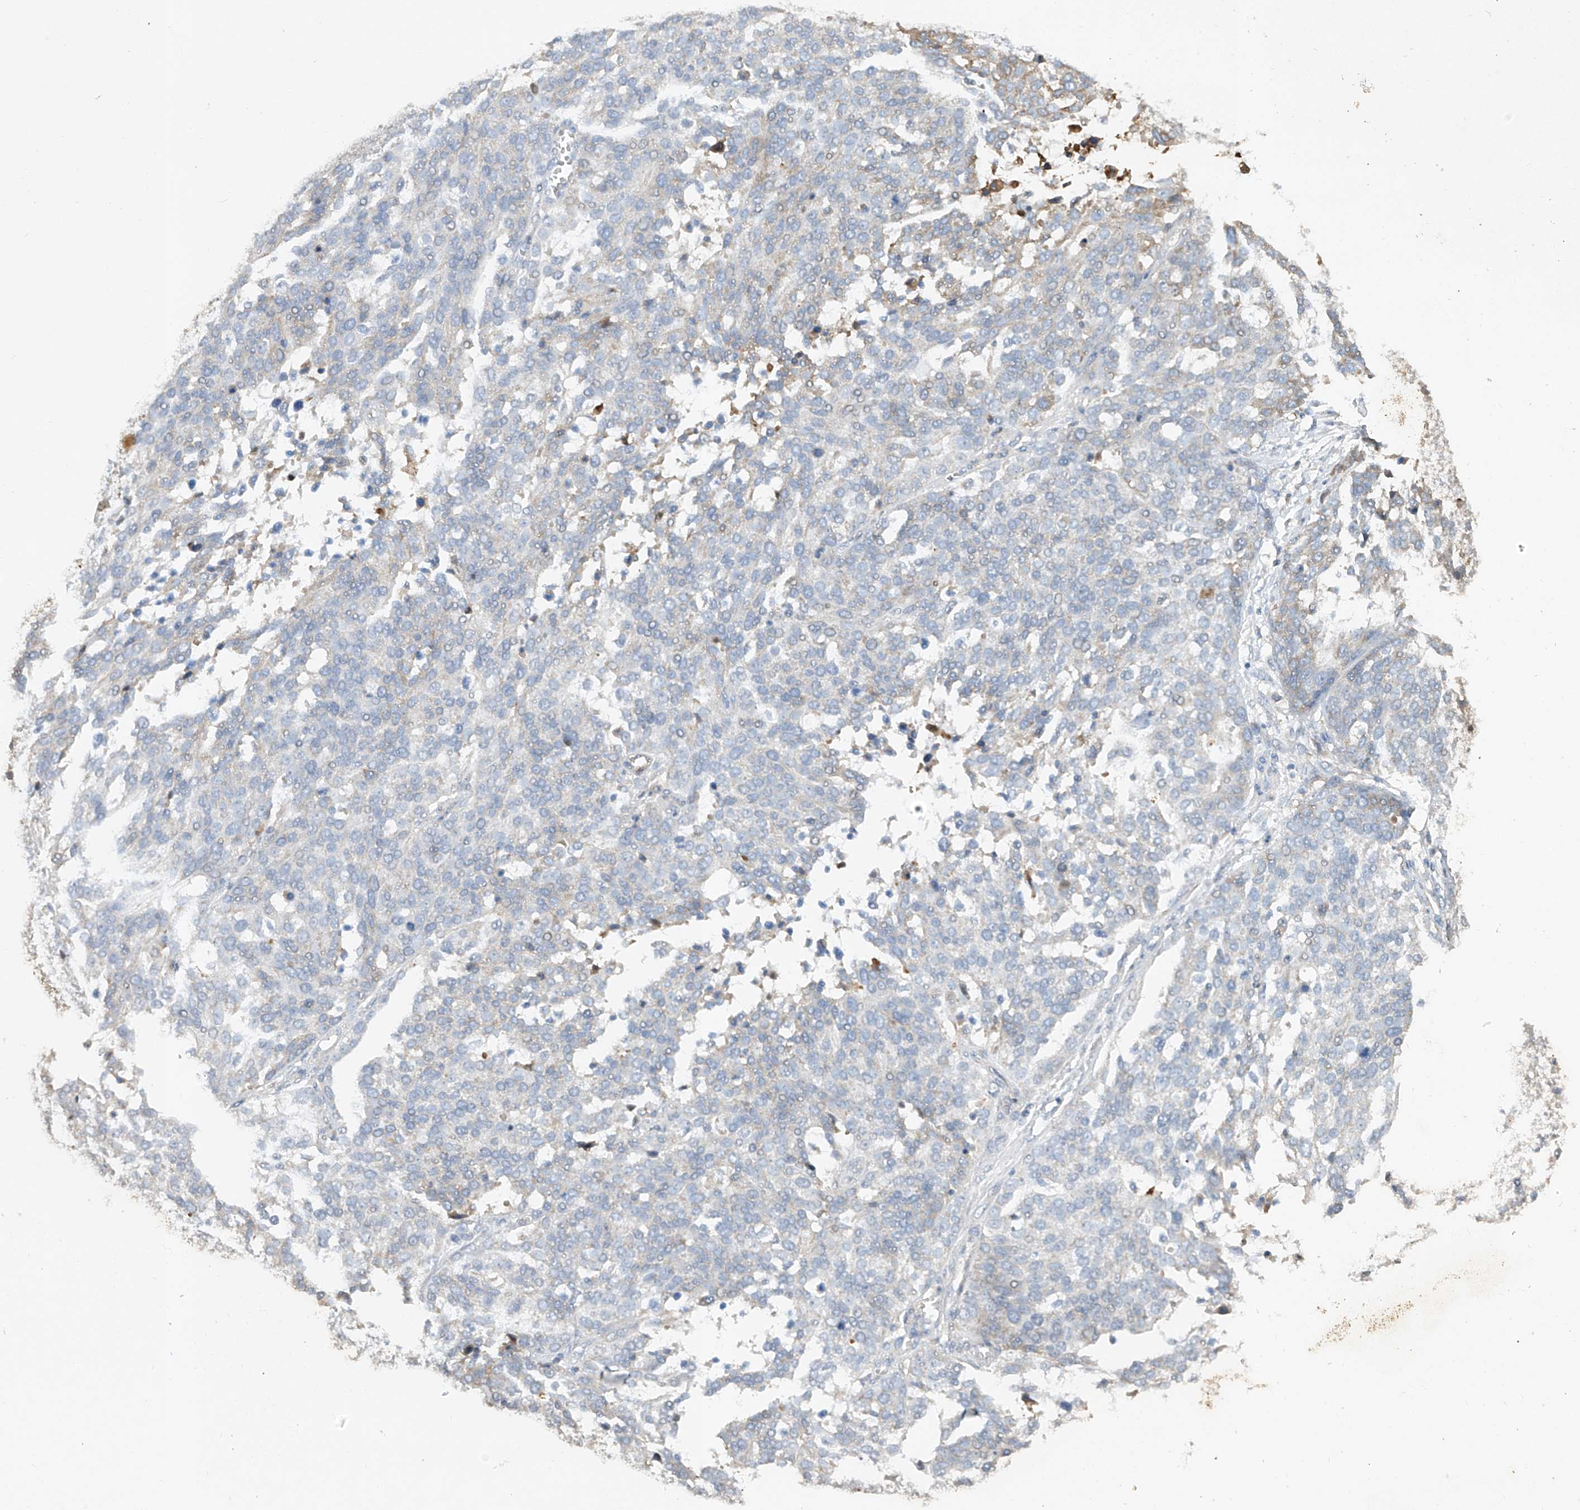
{"staining": {"intensity": "negative", "quantity": "none", "location": "none"}, "tissue": "ovarian cancer", "cell_type": "Tumor cells", "image_type": "cancer", "snomed": [{"axis": "morphology", "description": "Cystadenocarcinoma, serous, NOS"}, {"axis": "topography", "description": "Ovary"}], "caption": "Immunohistochemistry (IHC) of human ovarian serous cystadenocarcinoma reveals no positivity in tumor cells.", "gene": "HAS3", "patient": {"sex": "female", "age": 44}}